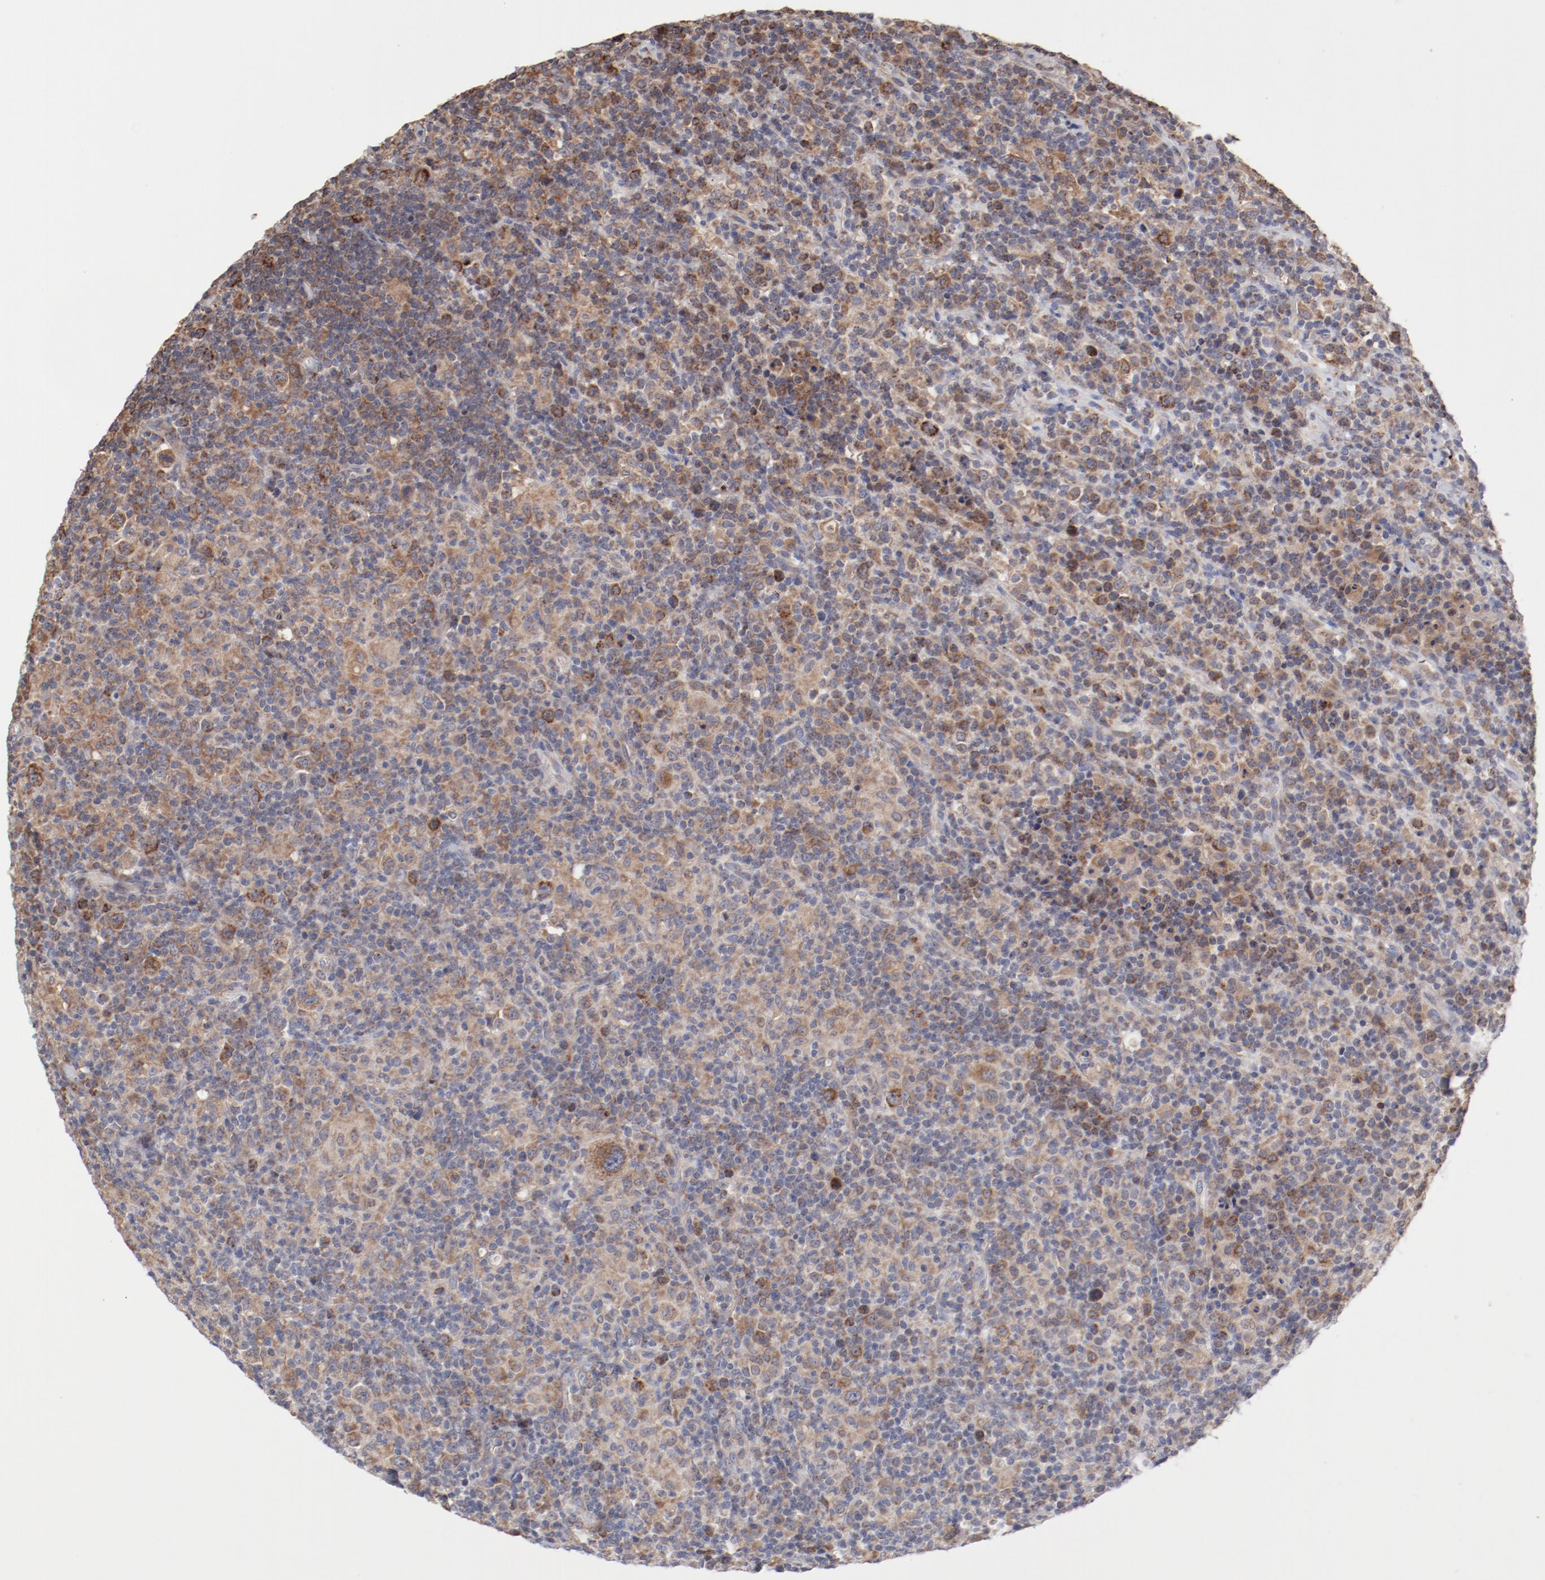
{"staining": {"intensity": "weak", "quantity": ">75%", "location": "cytoplasmic/membranous"}, "tissue": "lymphoma", "cell_type": "Tumor cells", "image_type": "cancer", "snomed": [{"axis": "morphology", "description": "Hodgkin's disease, NOS"}, {"axis": "topography", "description": "Lymph node"}], "caption": "This is an image of immunohistochemistry (IHC) staining of Hodgkin's disease, which shows weak staining in the cytoplasmic/membranous of tumor cells.", "gene": "PPFIBP2", "patient": {"sex": "male", "age": 65}}